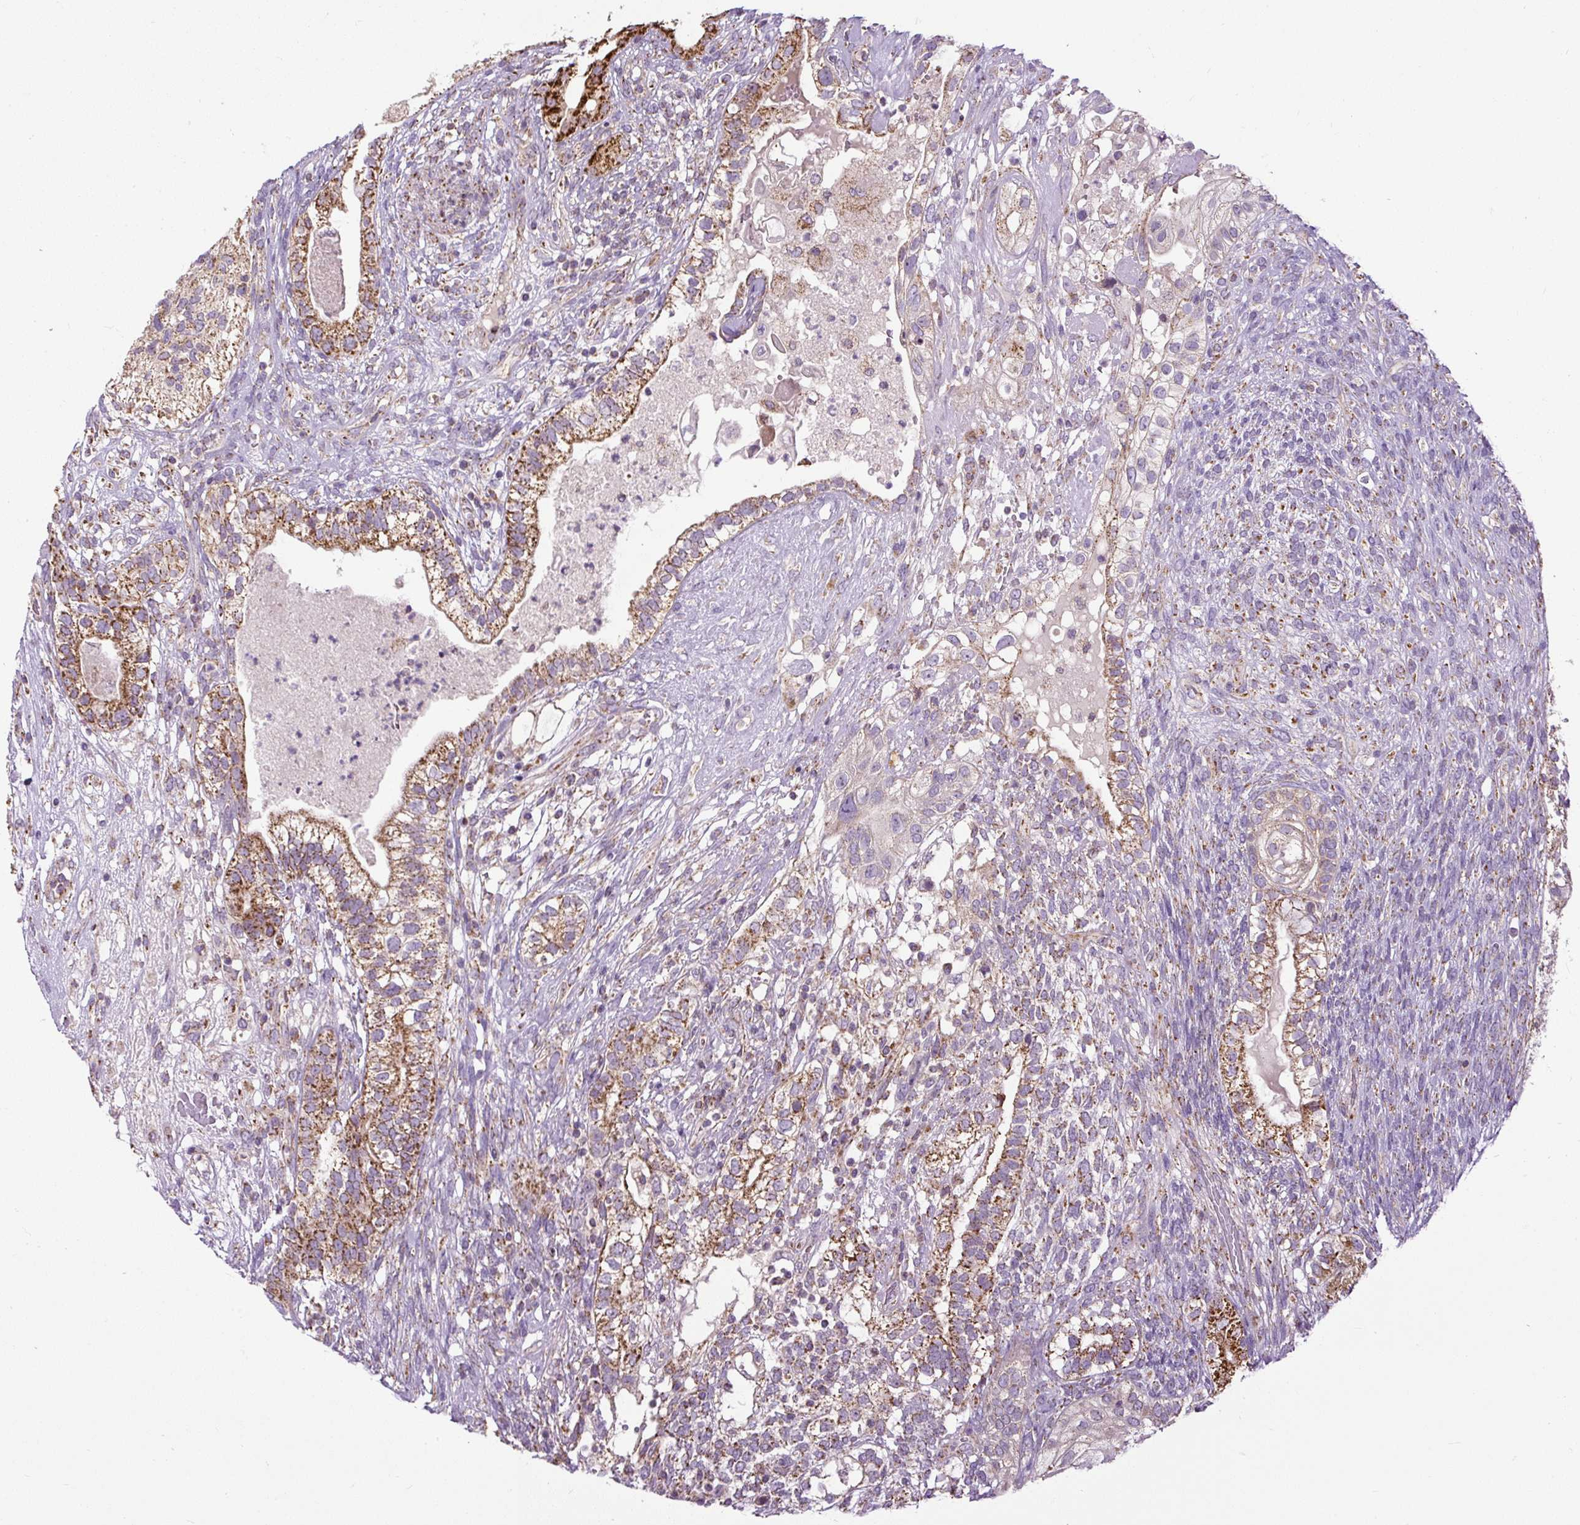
{"staining": {"intensity": "moderate", "quantity": ">75%", "location": "cytoplasmic/membranous"}, "tissue": "testis cancer", "cell_type": "Tumor cells", "image_type": "cancer", "snomed": [{"axis": "morphology", "description": "Seminoma, NOS"}, {"axis": "morphology", "description": "Carcinoma, Embryonal, NOS"}, {"axis": "topography", "description": "Testis"}], "caption": "The histopathology image demonstrates immunohistochemical staining of testis cancer (embryonal carcinoma). There is moderate cytoplasmic/membranous expression is present in about >75% of tumor cells. The staining was performed using DAB to visualize the protein expression in brown, while the nuclei were stained in blue with hematoxylin (Magnification: 20x).", "gene": "TM2D3", "patient": {"sex": "male", "age": 41}}